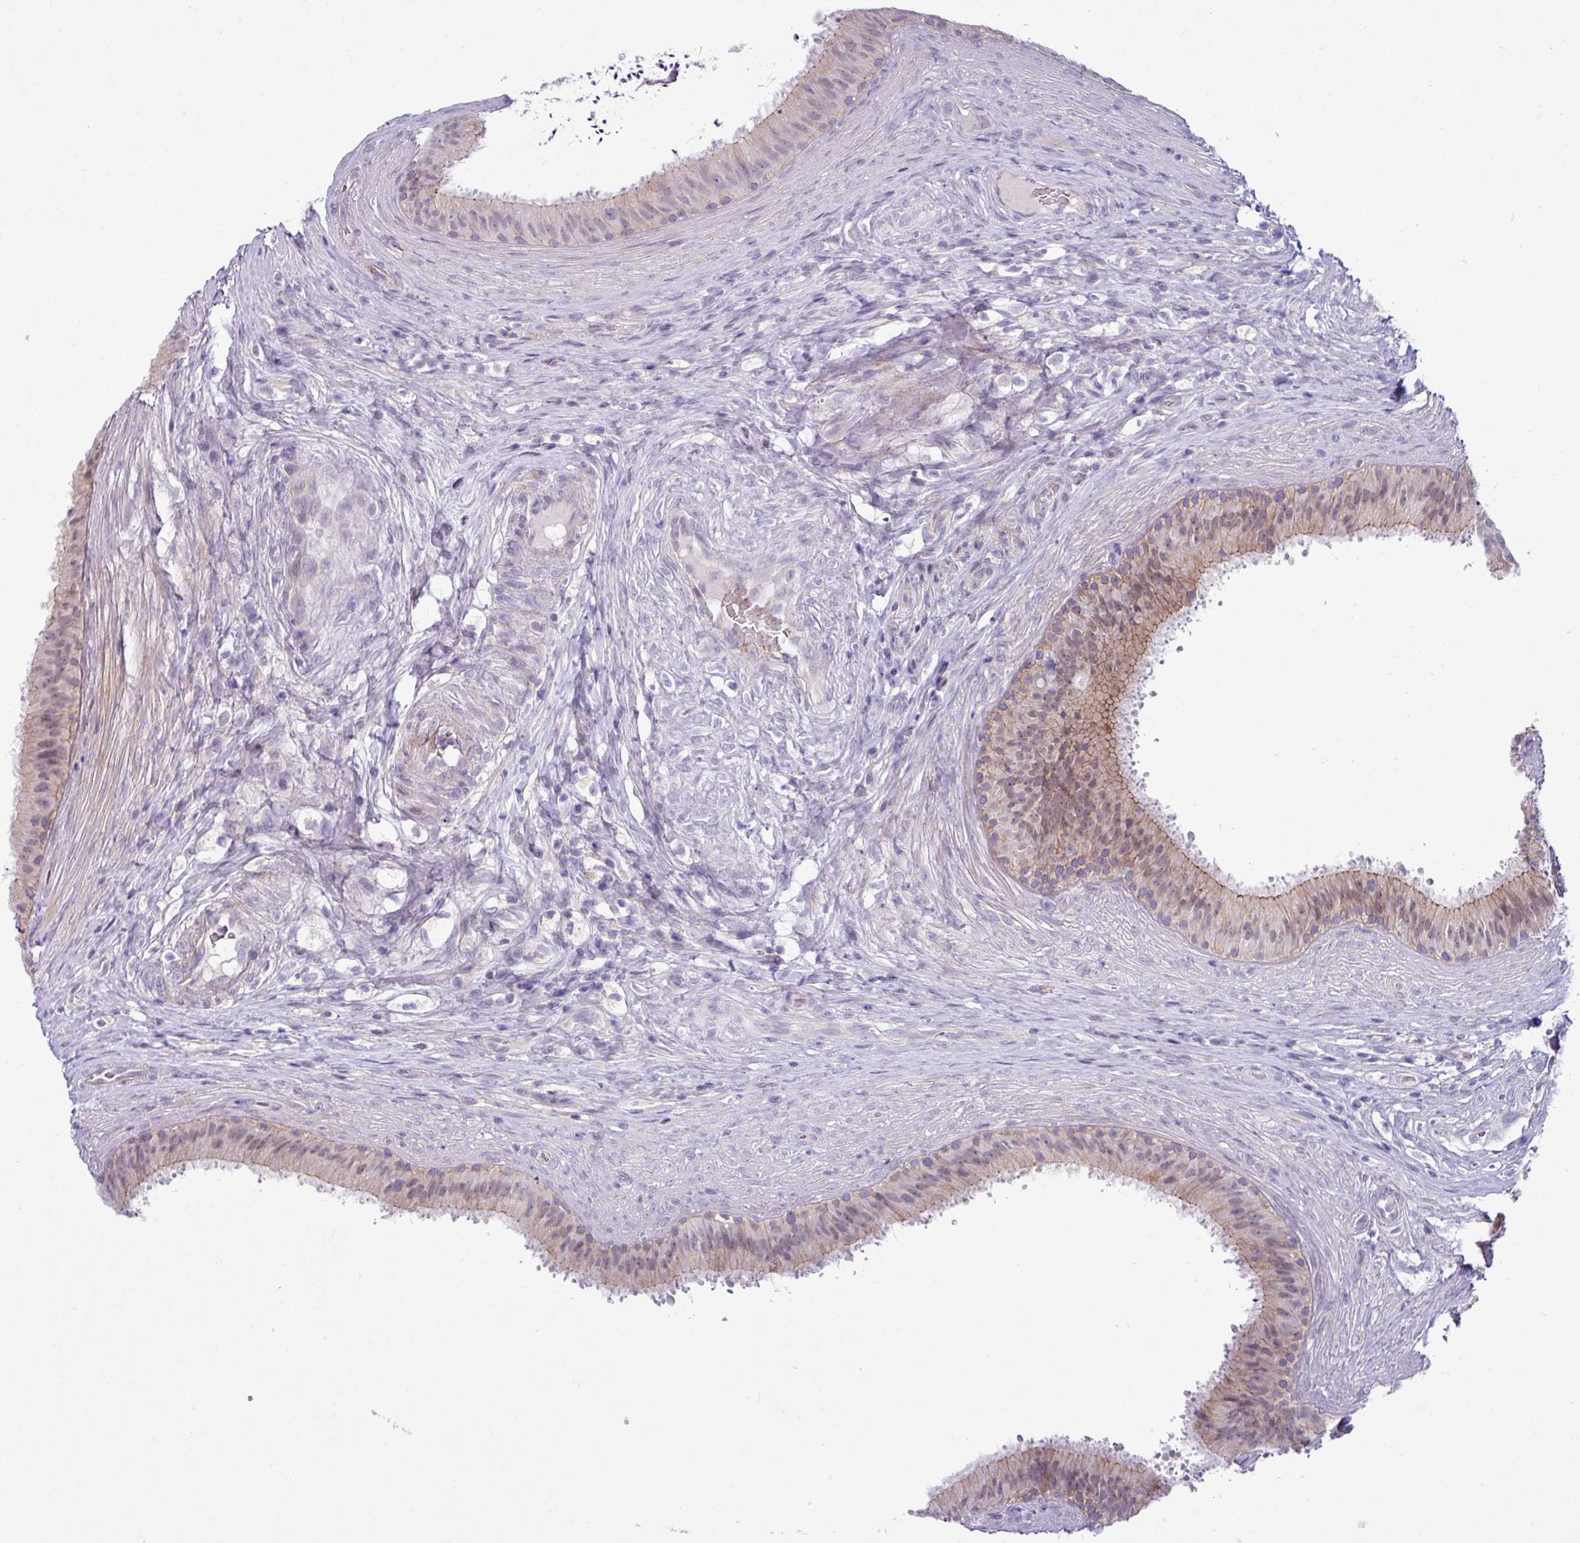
{"staining": {"intensity": "weak", "quantity": "25%-75%", "location": "cytoplasmic/membranous"}, "tissue": "epididymis", "cell_type": "Glandular cells", "image_type": "normal", "snomed": [{"axis": "morphology", "description": "Normal tissue, NOS"}, {"axis": "topography", "description": "Testis"}, {"axis": "topography", "description": "Epididymis"}], "caption": "Immunohistochemical staining of benign human epididymis exhibits low levels of weak cytoplasmic/membranous staining in approximately 25%-75% of glandular cells.", "gene": "ACAP3", "patient": {"sex": "male", "age": 41}}